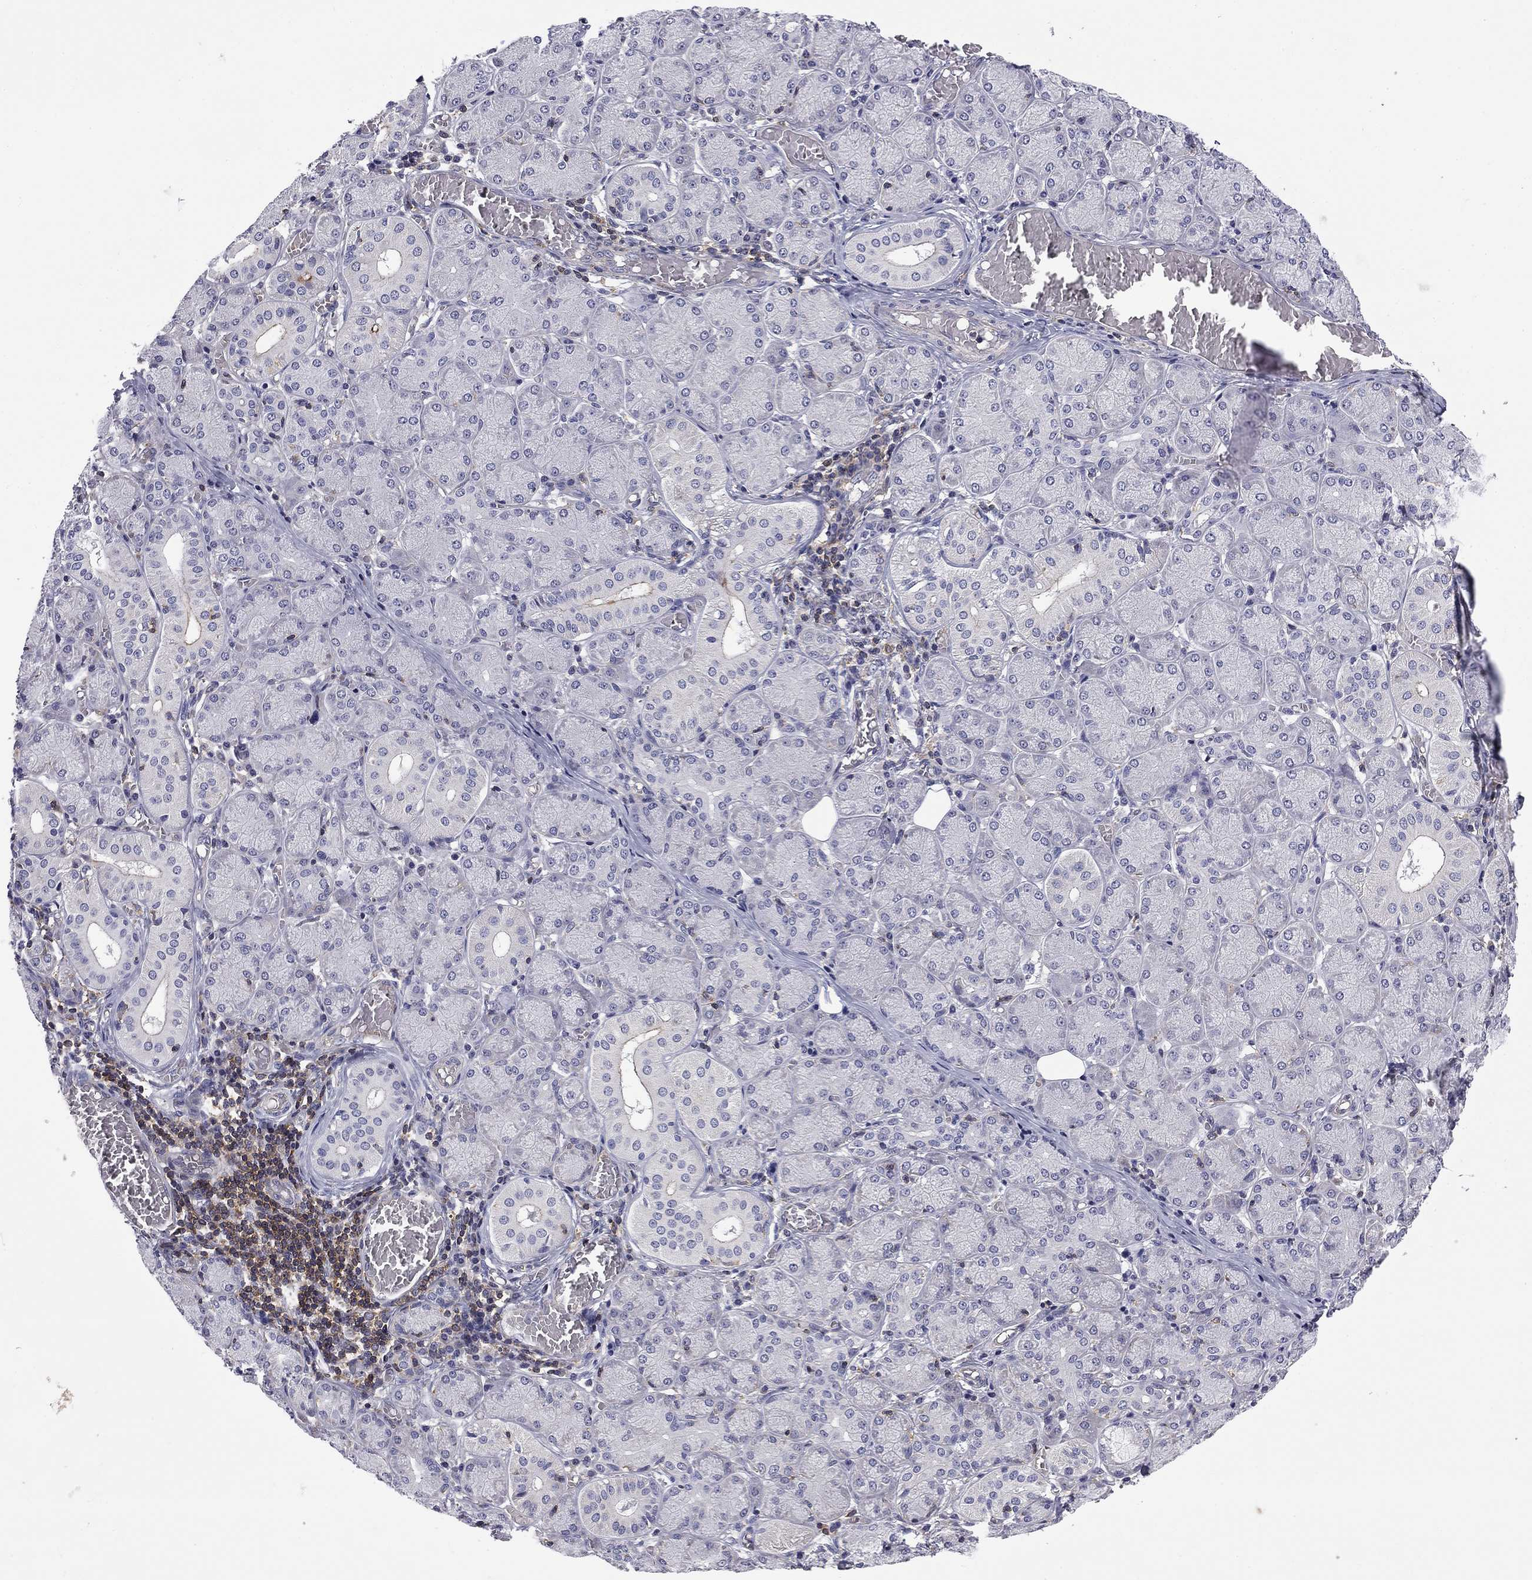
{"staining": {"intensity": "negative", "quantity": "none", "location": "none"}, "tissue": "salivary gland", "cell_type": "Glandular cells", "image_type": "normal", "snomed": [{"axis": "morphology", "description": "Normal tissue, NOS"}, {"axis": "topography", "description": "Salivary gland"}, {"axis": "topography", "description": "Peripheral nerve tissue"}], "caption": "This is an immunohistochemistry (IHC) photomicrograph of normal human salivary gland. There is no staining in glandular cells.", "gene": "ARHGAP45", "patient": {"sex": "female", "age": 24}}